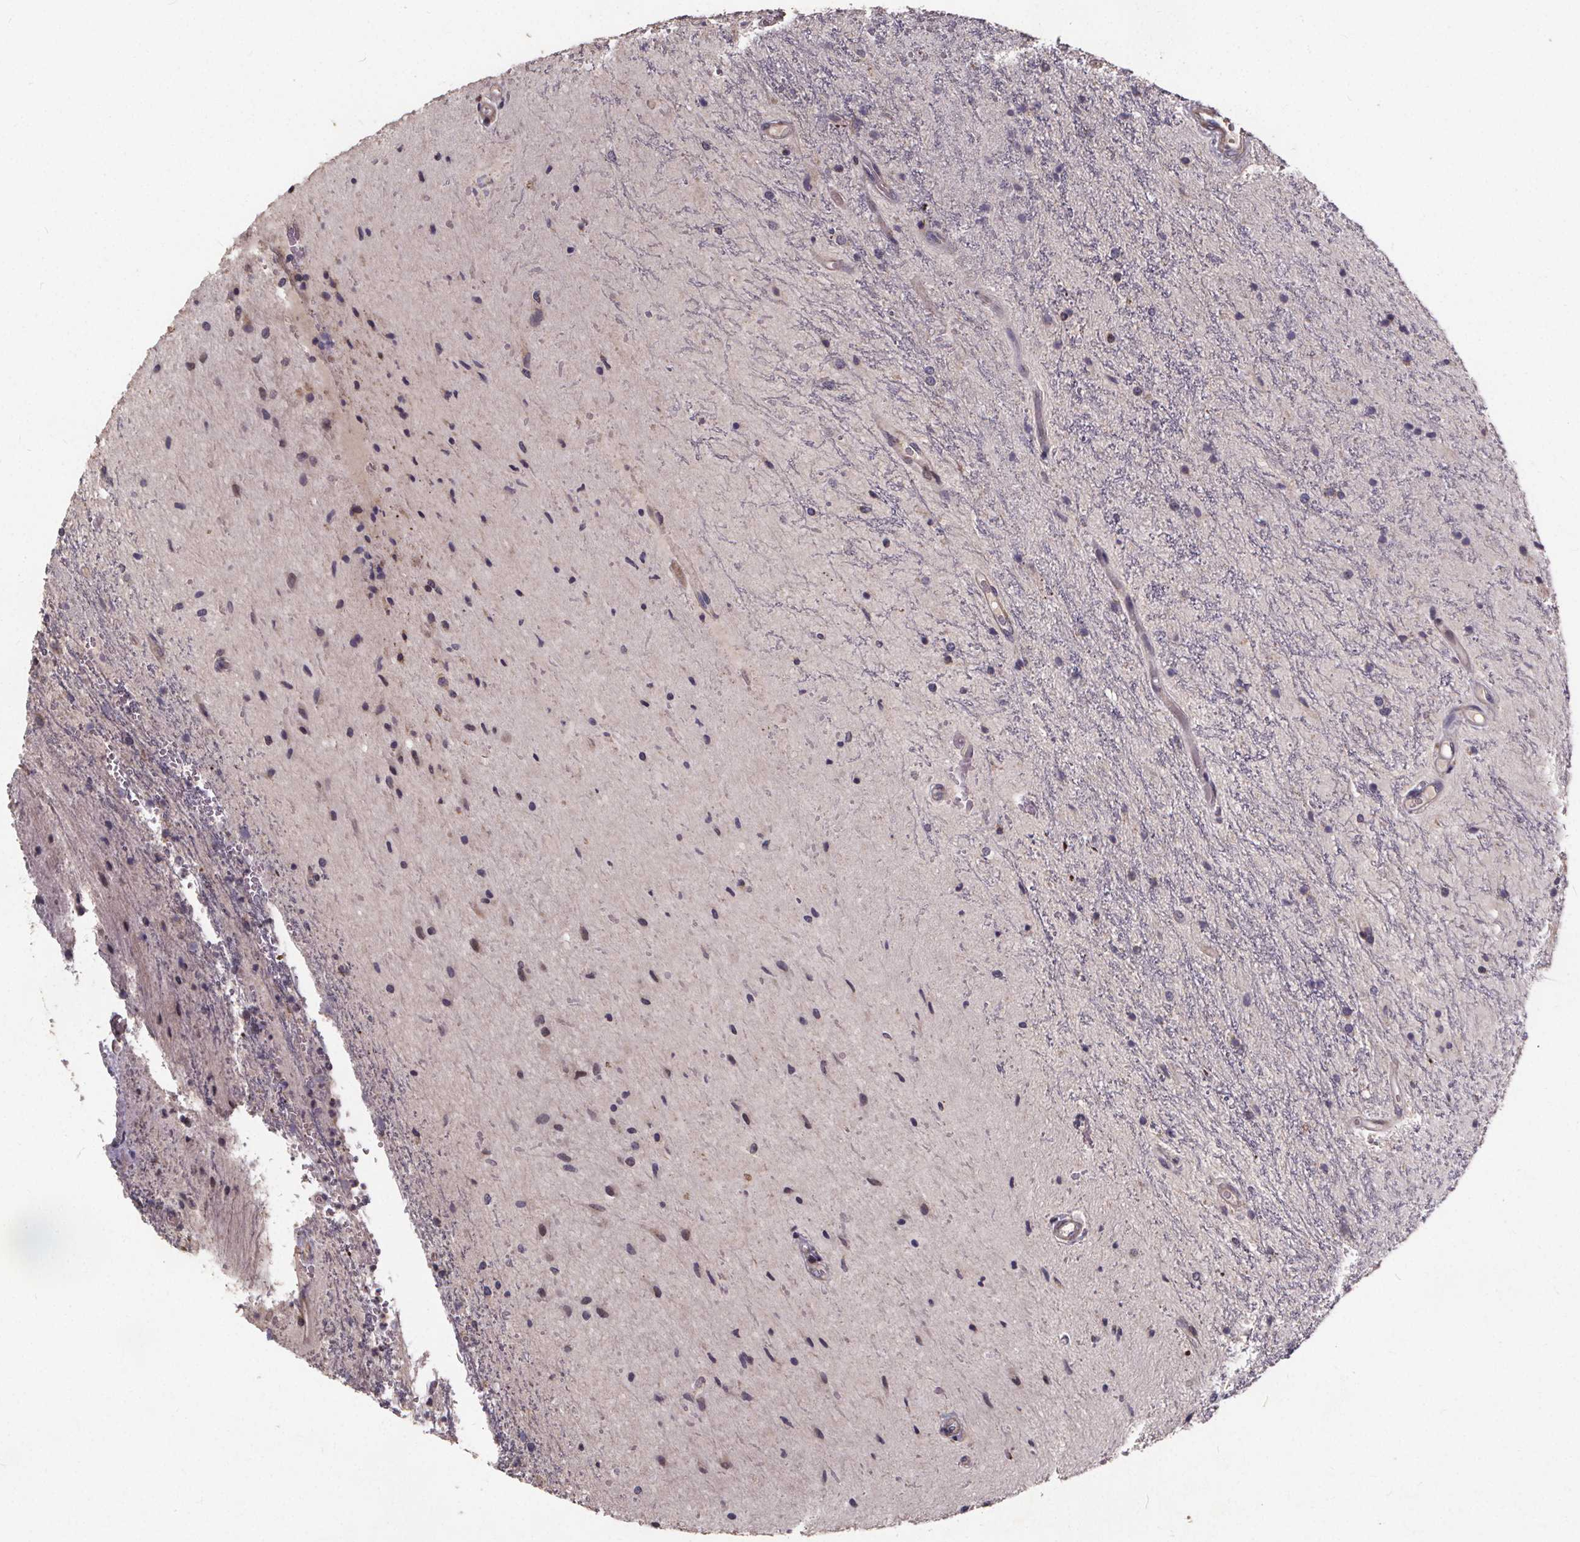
{"staining": {"intensity": "negative", "quantity": "none", "location": "none"}, "tissue": "glioma", "cell_type": "Tumor cells", "image_type": "cancer", "snomed": [{"axis": "morphology", "description": "Glioma, malignant, Low grade"}, {"axis": "topography", "description": "Cerebellum"}], "caption": "An immunohistochemistry histopathology image of low-grade glioma (malignant) is shown. There is no staining in tumor cells of low-grade glioma (malignant).", "gene": "YME1L1", "patient": {"sex": "female", "age": 14}}